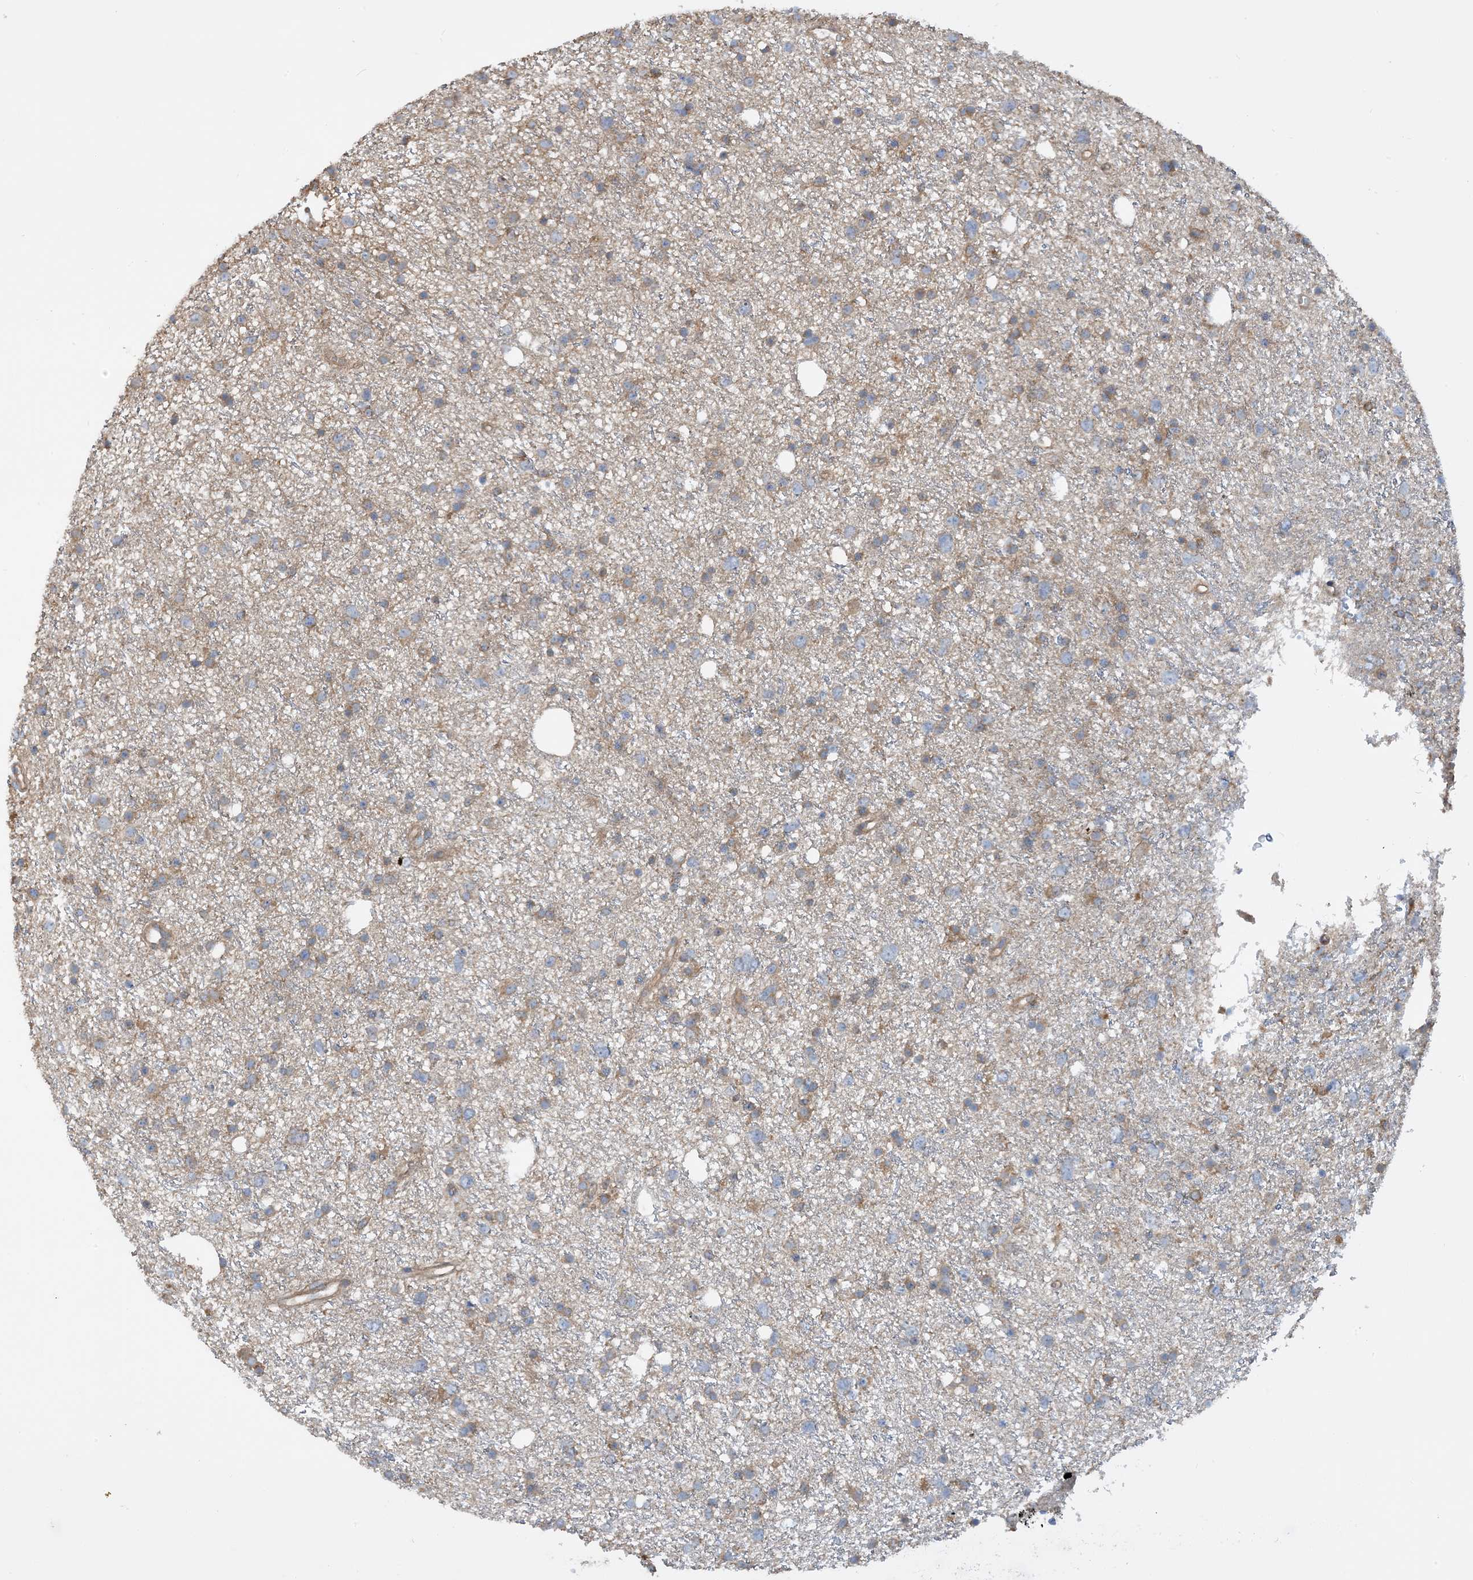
{"staining": {"intensity": "moderate", "quantity": "<25%", "location": "cytoplasmic/membranous"}, "tissue": "glioma", "cell_type": "Tumor cells", "image_type": "cancer", "snomed": [{"axis": "morphology", "description": "Glioma, malignant, Low grade"}, {"axis": "topography", "description": "Cerebral cortex"}], "caption": "The micrograph shows a brown stain indicating the presence of a protein in the cytoplasmic/membranous of tumor cells in glioma. Immunohistochemistry stains the protein in brown and the nuclei are stained blue.", "gene": "SFMBT2", "patient": {"sex": "female", "age": 39}}